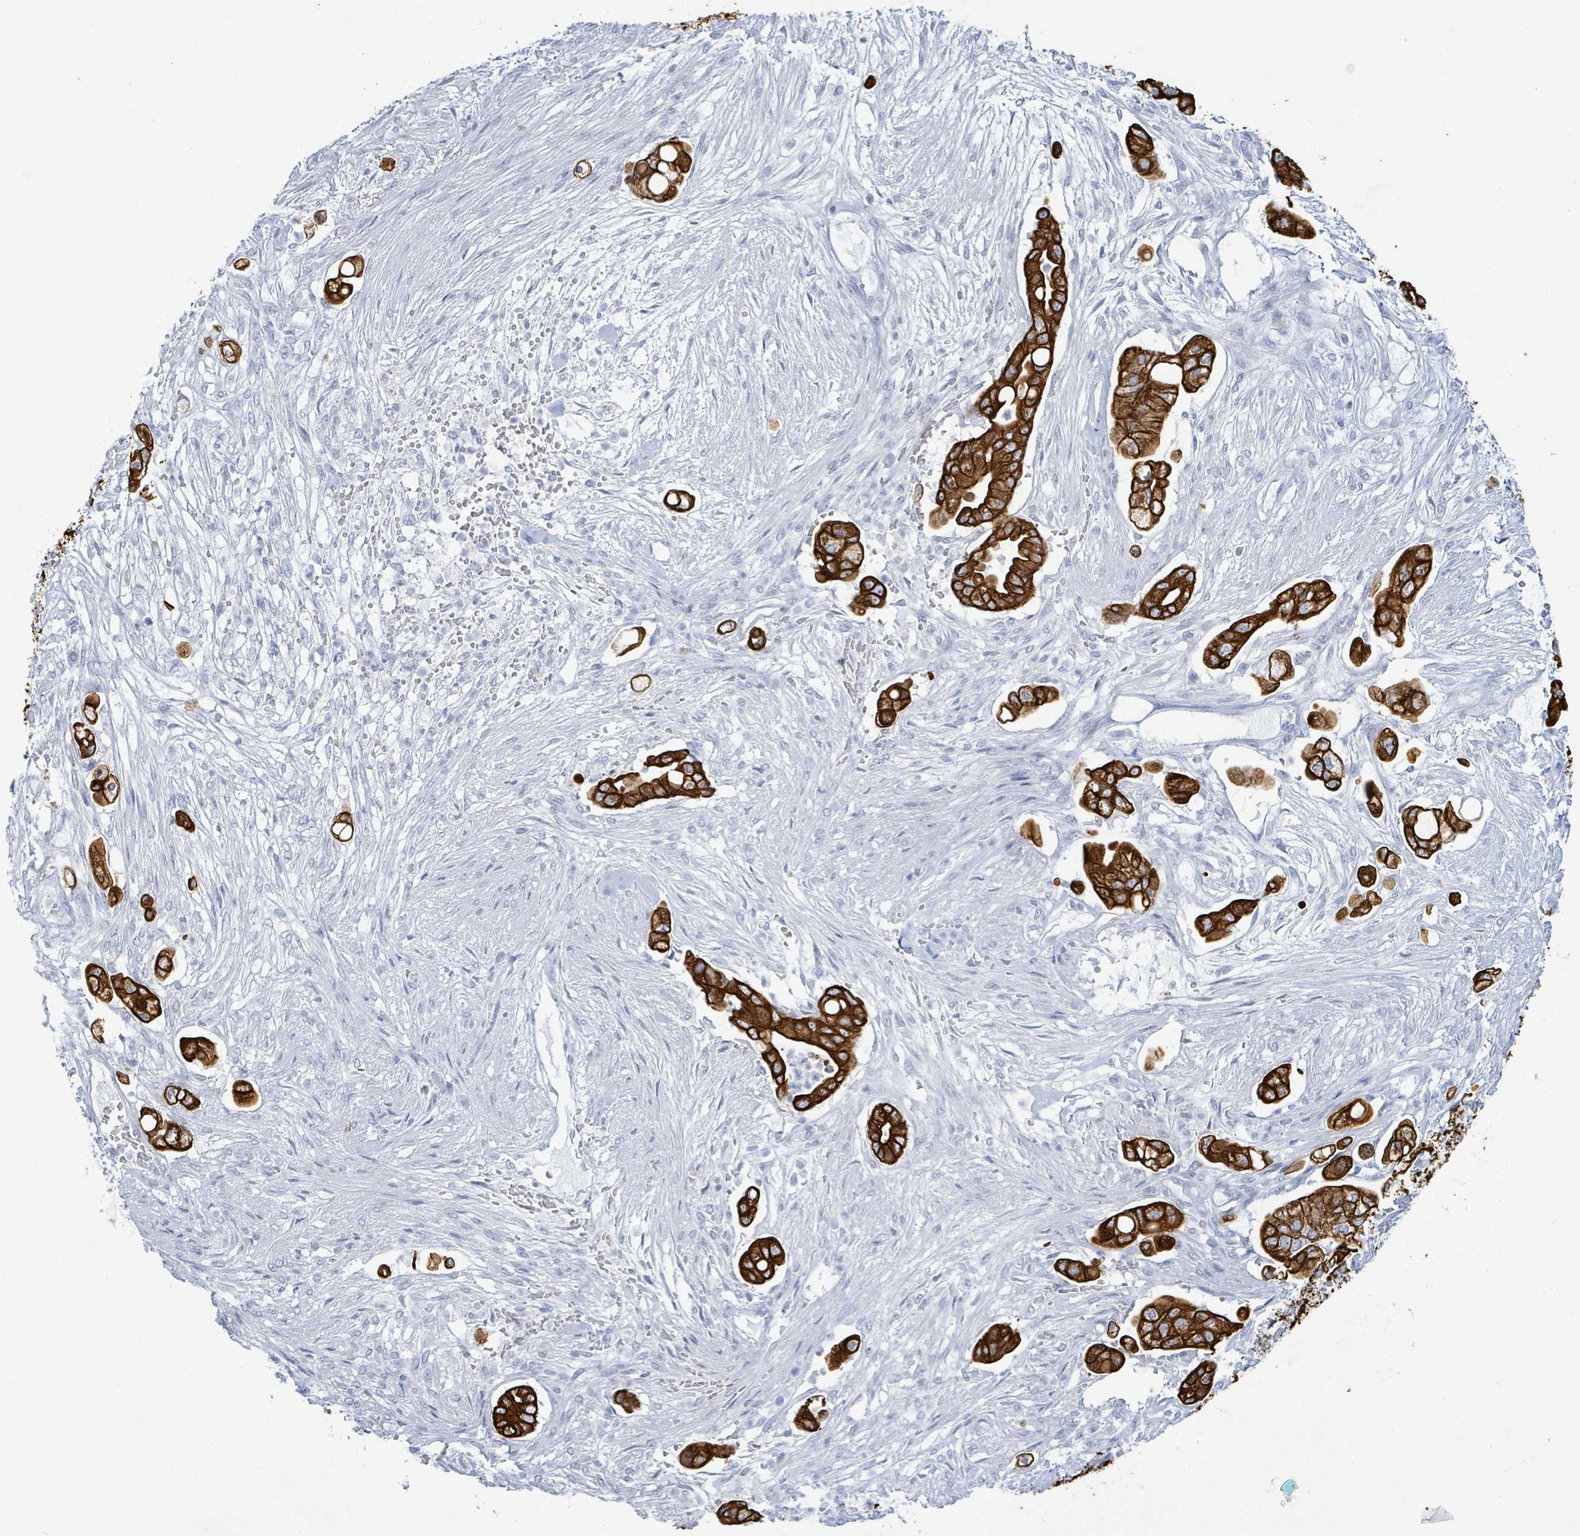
{"staining": {"intensity": "strong", "quantity": ">75%", "location": "cytoplasmic/membranous"}, "tissue": "pancreatic cancer", "cell_type": "Tumor cells", "image_type": "cancer", "snomed": [{"axis": "morphology", "description": "Adenocarcinoma, NOS"}, {"axis": "topography", "description": "Pancreas"}], "caption": "Protein analysis of pancreatic adenocarcinoma tissue exhibits strong cytoplasmic/membranous expression in about >75% of tumor cells. The staining was performed using DAB, with brown indicating positive protein expression. Nuclei are stained blue with hematoxylin.", "gene": "KRT8", "patient": {"sex": "female", "age": 69}}